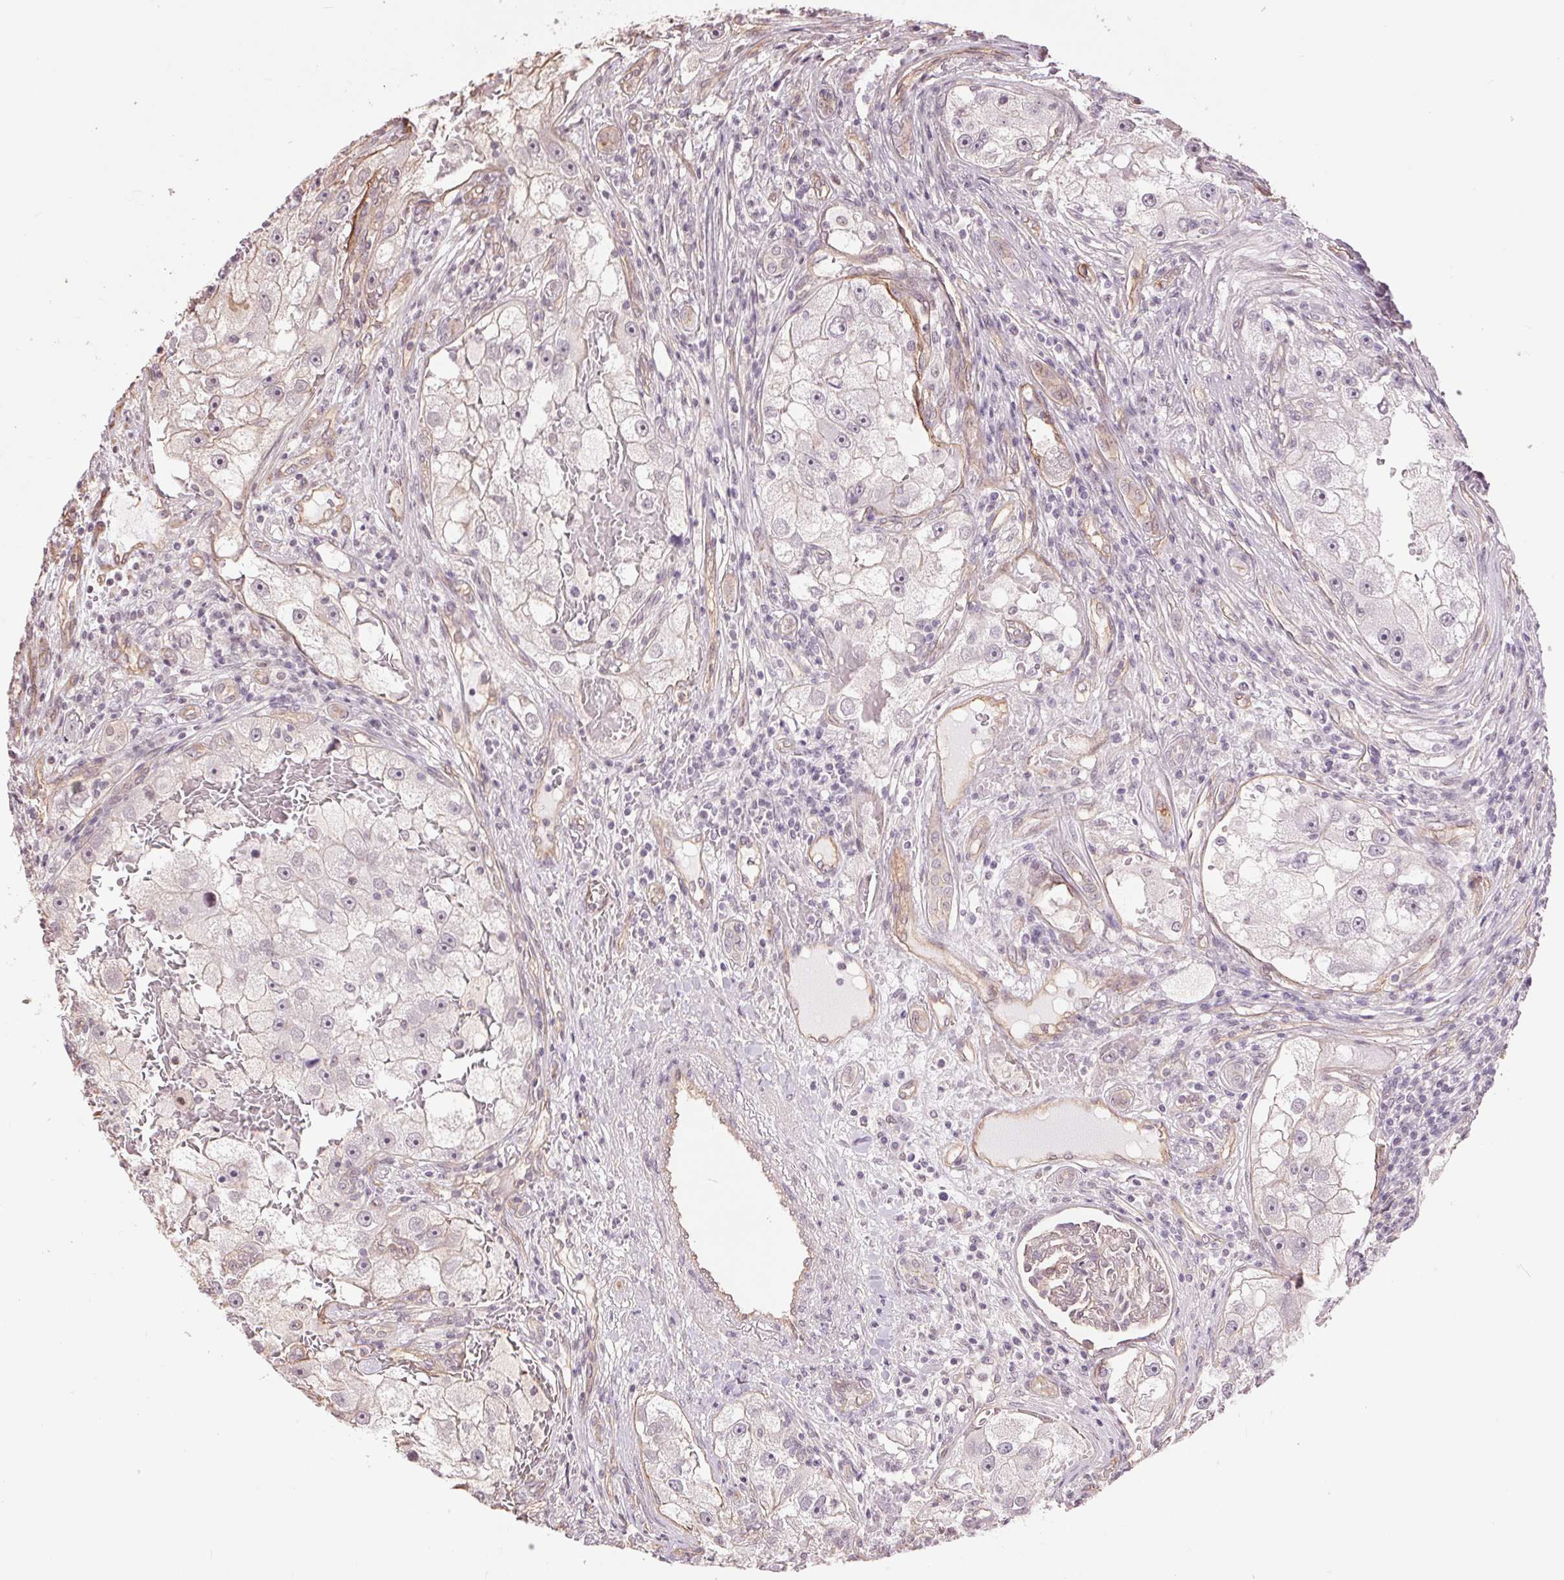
{"staining": {"intensity": "negative", "quantity": "none", "location": "none"}, "tissue": "renal cancer", "cell_type": "Tumor cells", "image_type": "cancer", "snomed": [{"axis": "morphology", "description": "Adenocarcinoma, NOS"}, {"axis": "topography", "description": "Kidney"}], "caption": "Immunohistochemistry histopathology image of human adenocarcinoma (renal) stained for a protein (brown), which shows no staining in tumor cells.", "gene": "PALM", "patient": {"sex": "male", "age": 63}}